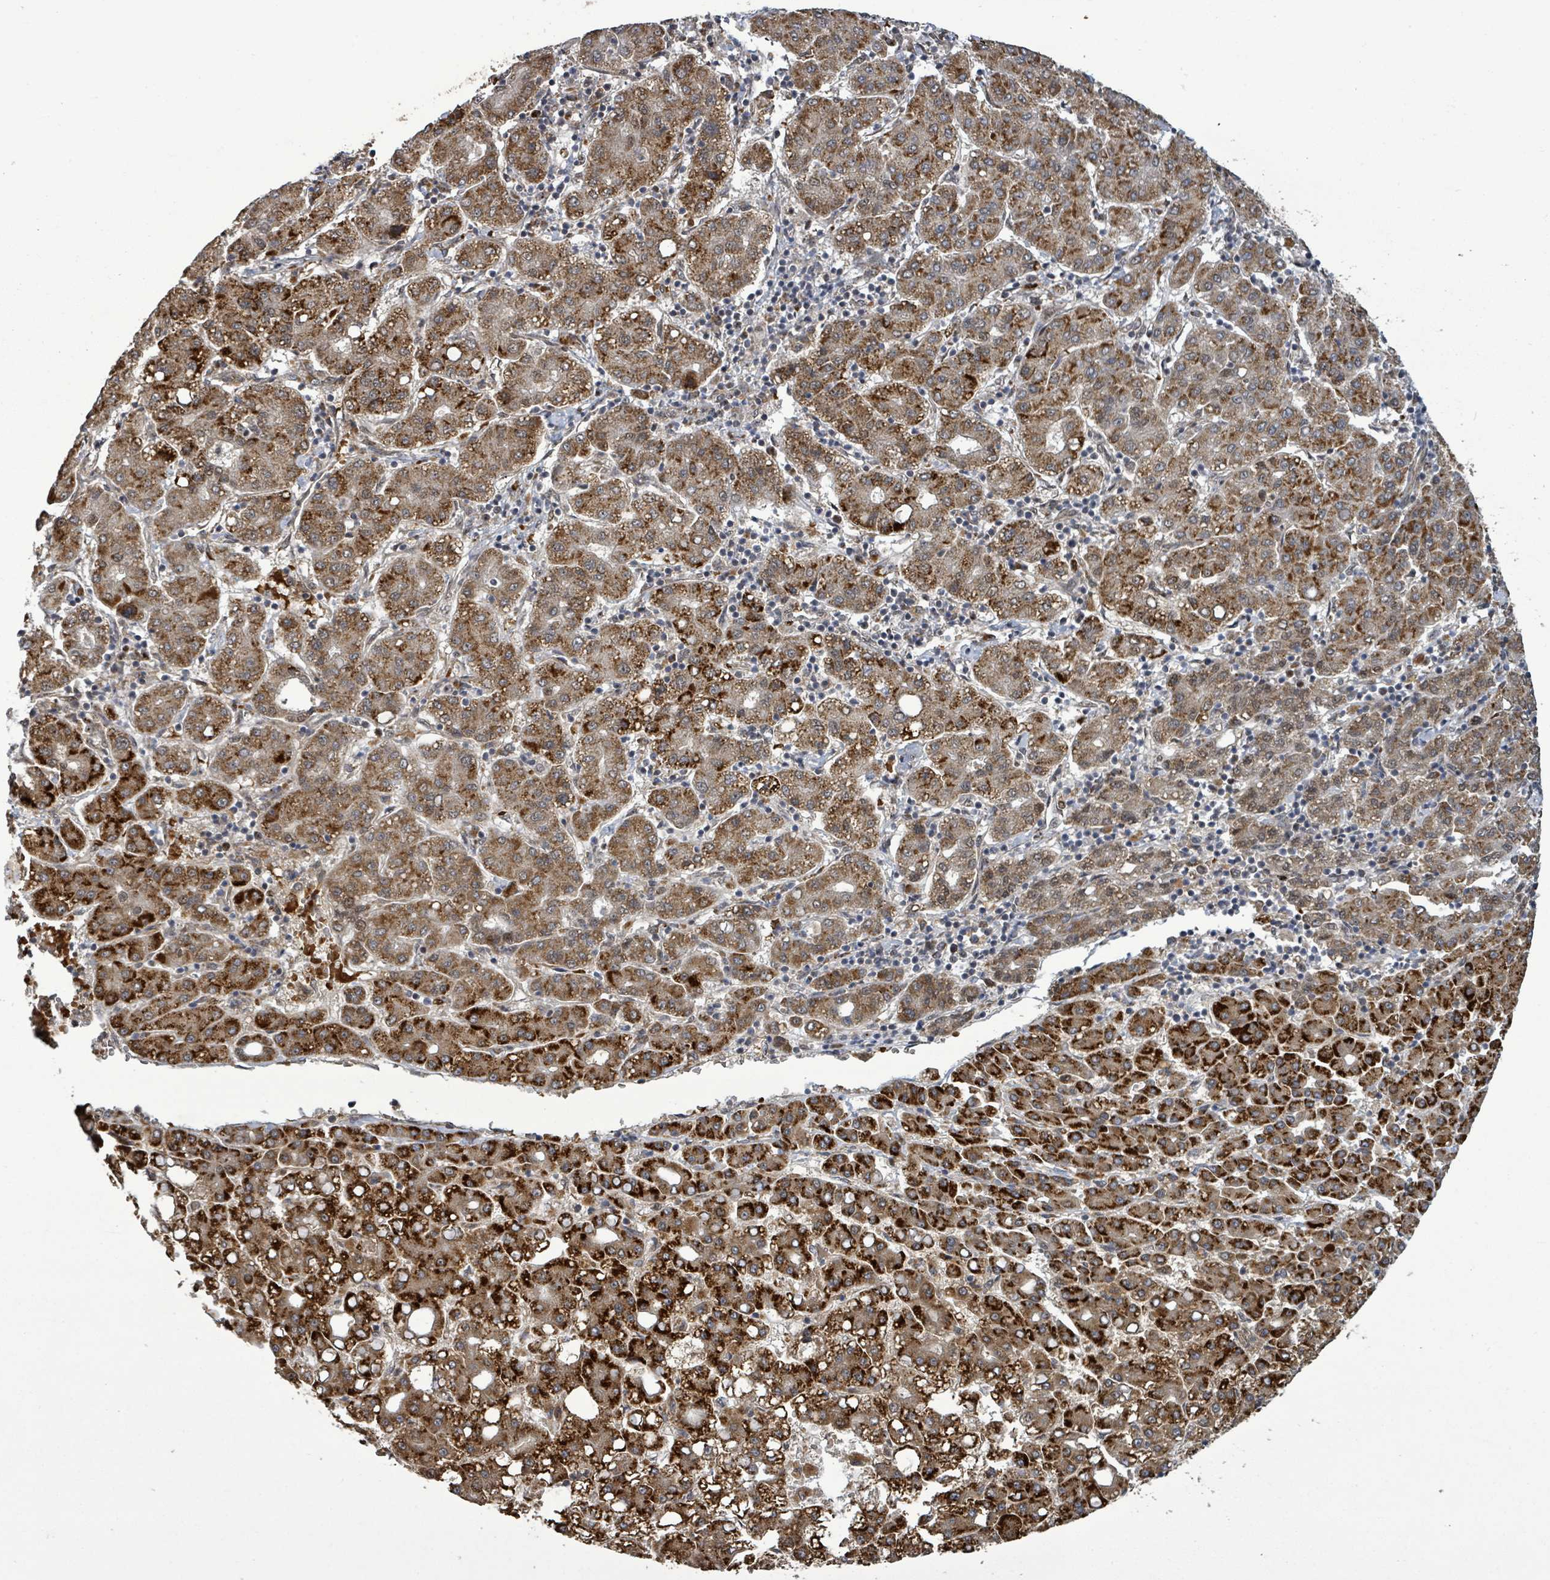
{"staining": {"intensity": "strong", "quantity": ">75%", "location": "cytoplasmic/membranous"}, "tissue": "liver cancer", "cell_type": "Tumor cells", "image_type": "cancer", "snomed": [{"axis": "morphology", "description": "Carcinoma, Hepatocellular, NOS"}, {"axis": "topography", "description": "Liver"}], "caption": "Immunohistochemical staining of human hepatocellular carcinoma (liver) exhibits high levels of strong cytoplasmic/membranous protein positivity in about >75% of tumor cells.", "gene": "PATZ1", "patient": {"sex": "male", "age": 65}}